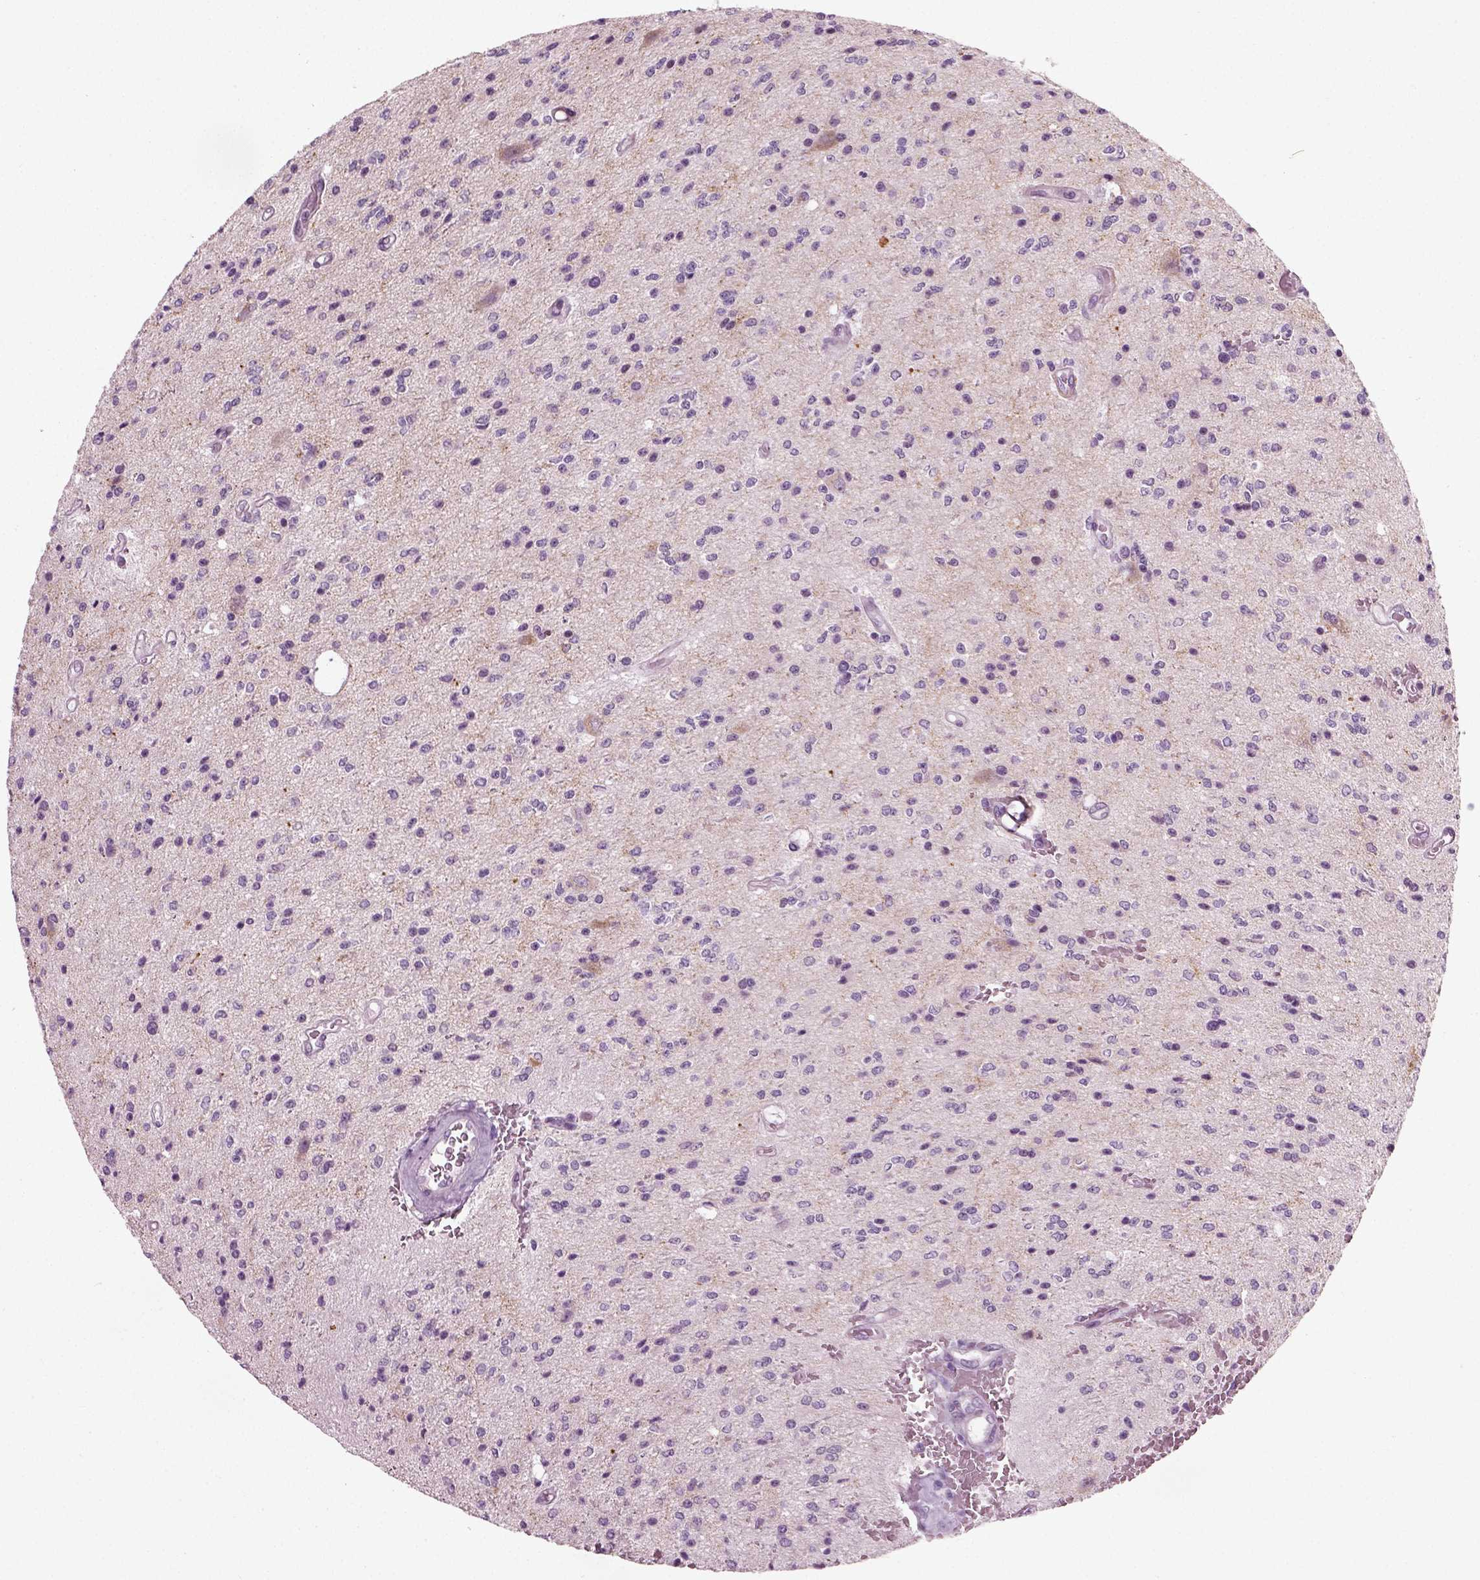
{"staining": {"intensity": "negative", "quantity": "none", "location": "none"}, "tissue": "glioma", "cell_type": "Tumor cells", "image_type": "cancer", "snomed": [{"axis": "morphology", "description": "Glioma, malignant, Low grade"}, {"axis": "topography", "description": "Brain"}], "caption": "Immunohistochemistry of malignant low-grade glioma exhibits no positivity in tumor cells. (Brightfield microscopy of DAB (3,3'-diaminobenzidine) immunohistochemistry (IHC) at high magnification).", "gene": "SCG5", "patient": {"sex": "male", "age": 67}}